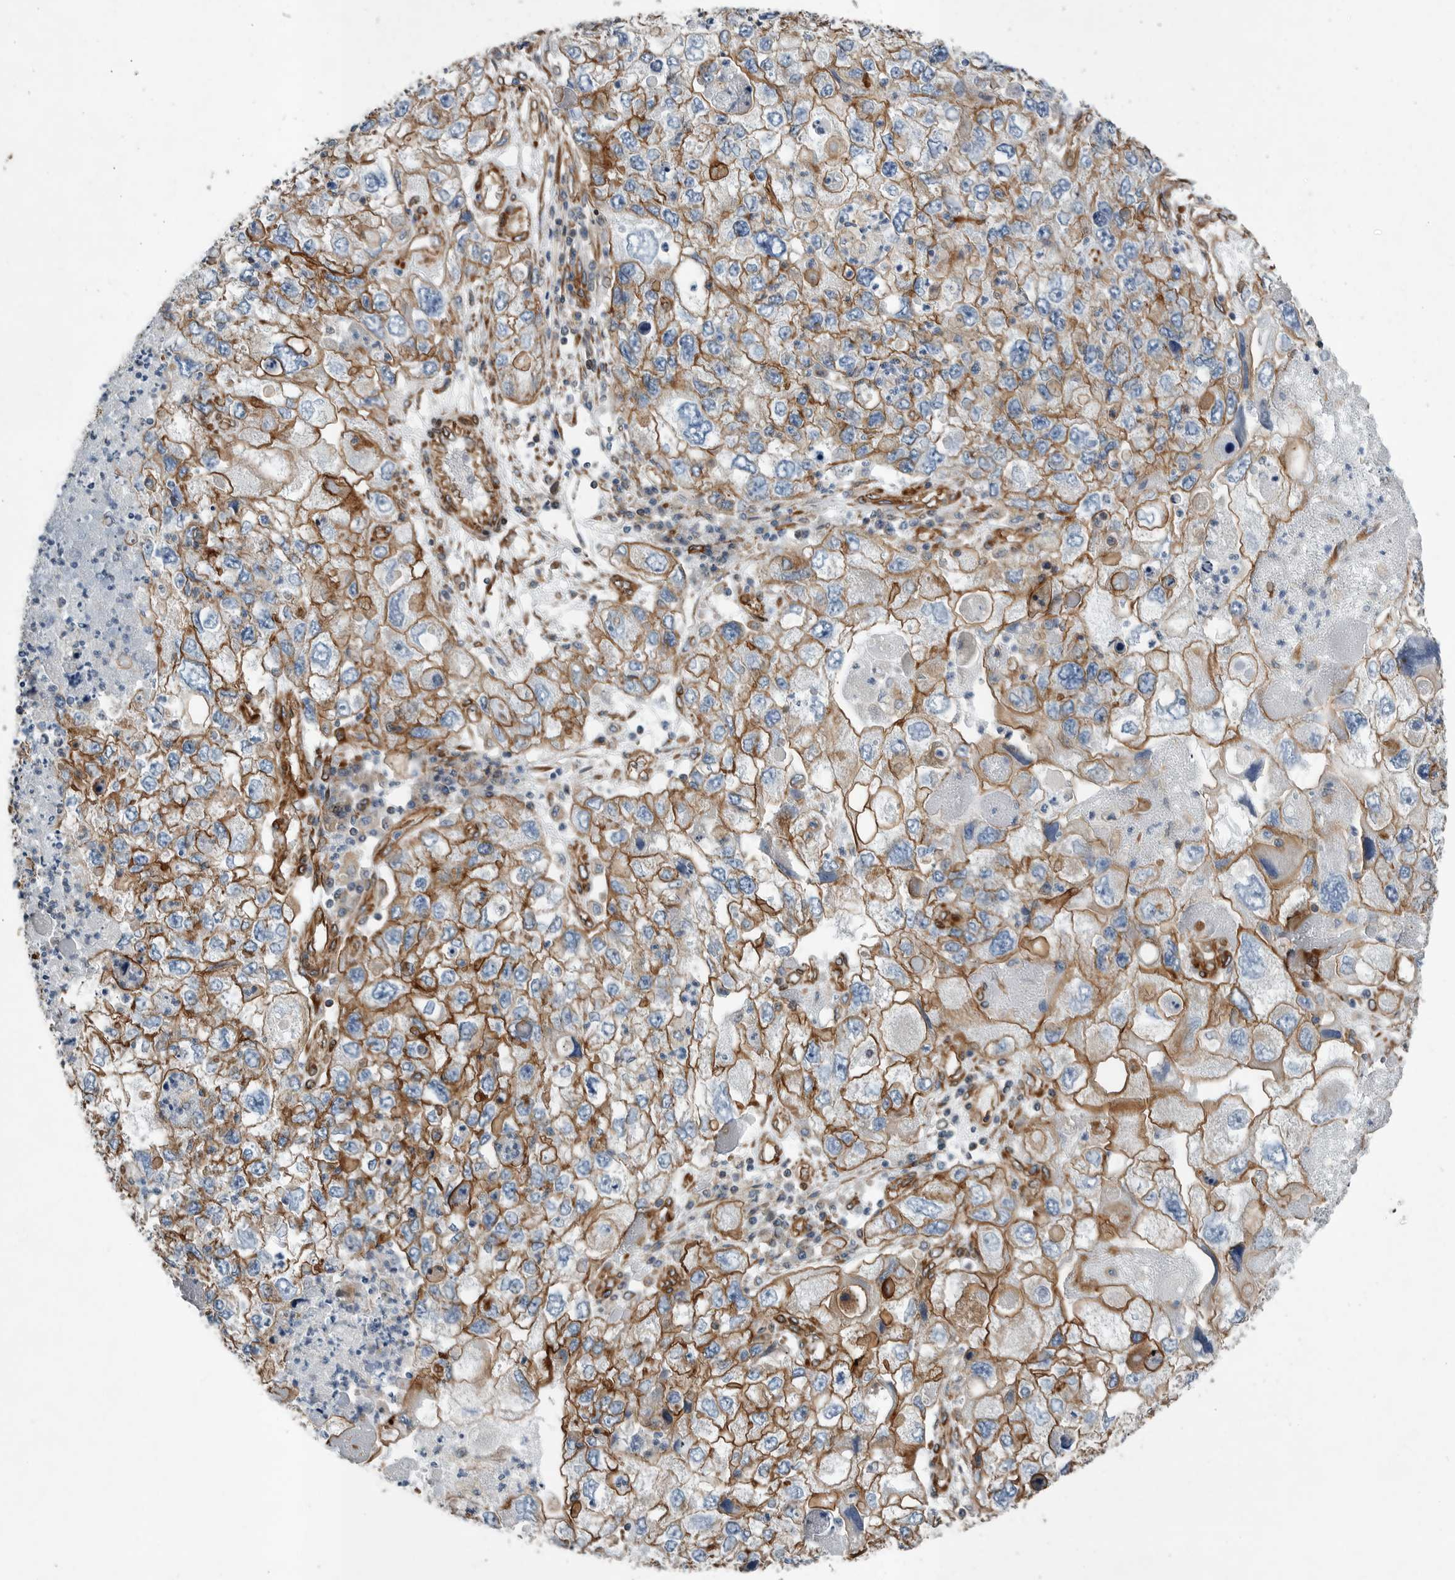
{"staining": {"intensity": "strong", "quantity": ">75%", "location": "cytoplasmic/membranous"}, "tissue": "endometrial cancer", "cell_type": "Tumor cells", "image_type": "cancer", "snomed": [{"axis": "morphology", "description": "Adenocarcinoma, NOS"}, {"axis": "topography", "description": "Endometrium"}], "caption": "Human endometrial cancer (adenocarcinoma) stained with a brown dye reveals strong cytoplasmic/membranous positive positivity in about >75% of tumor cells.", "gene": "PLEC", "patient": {"sex": "female", "age": 49}}